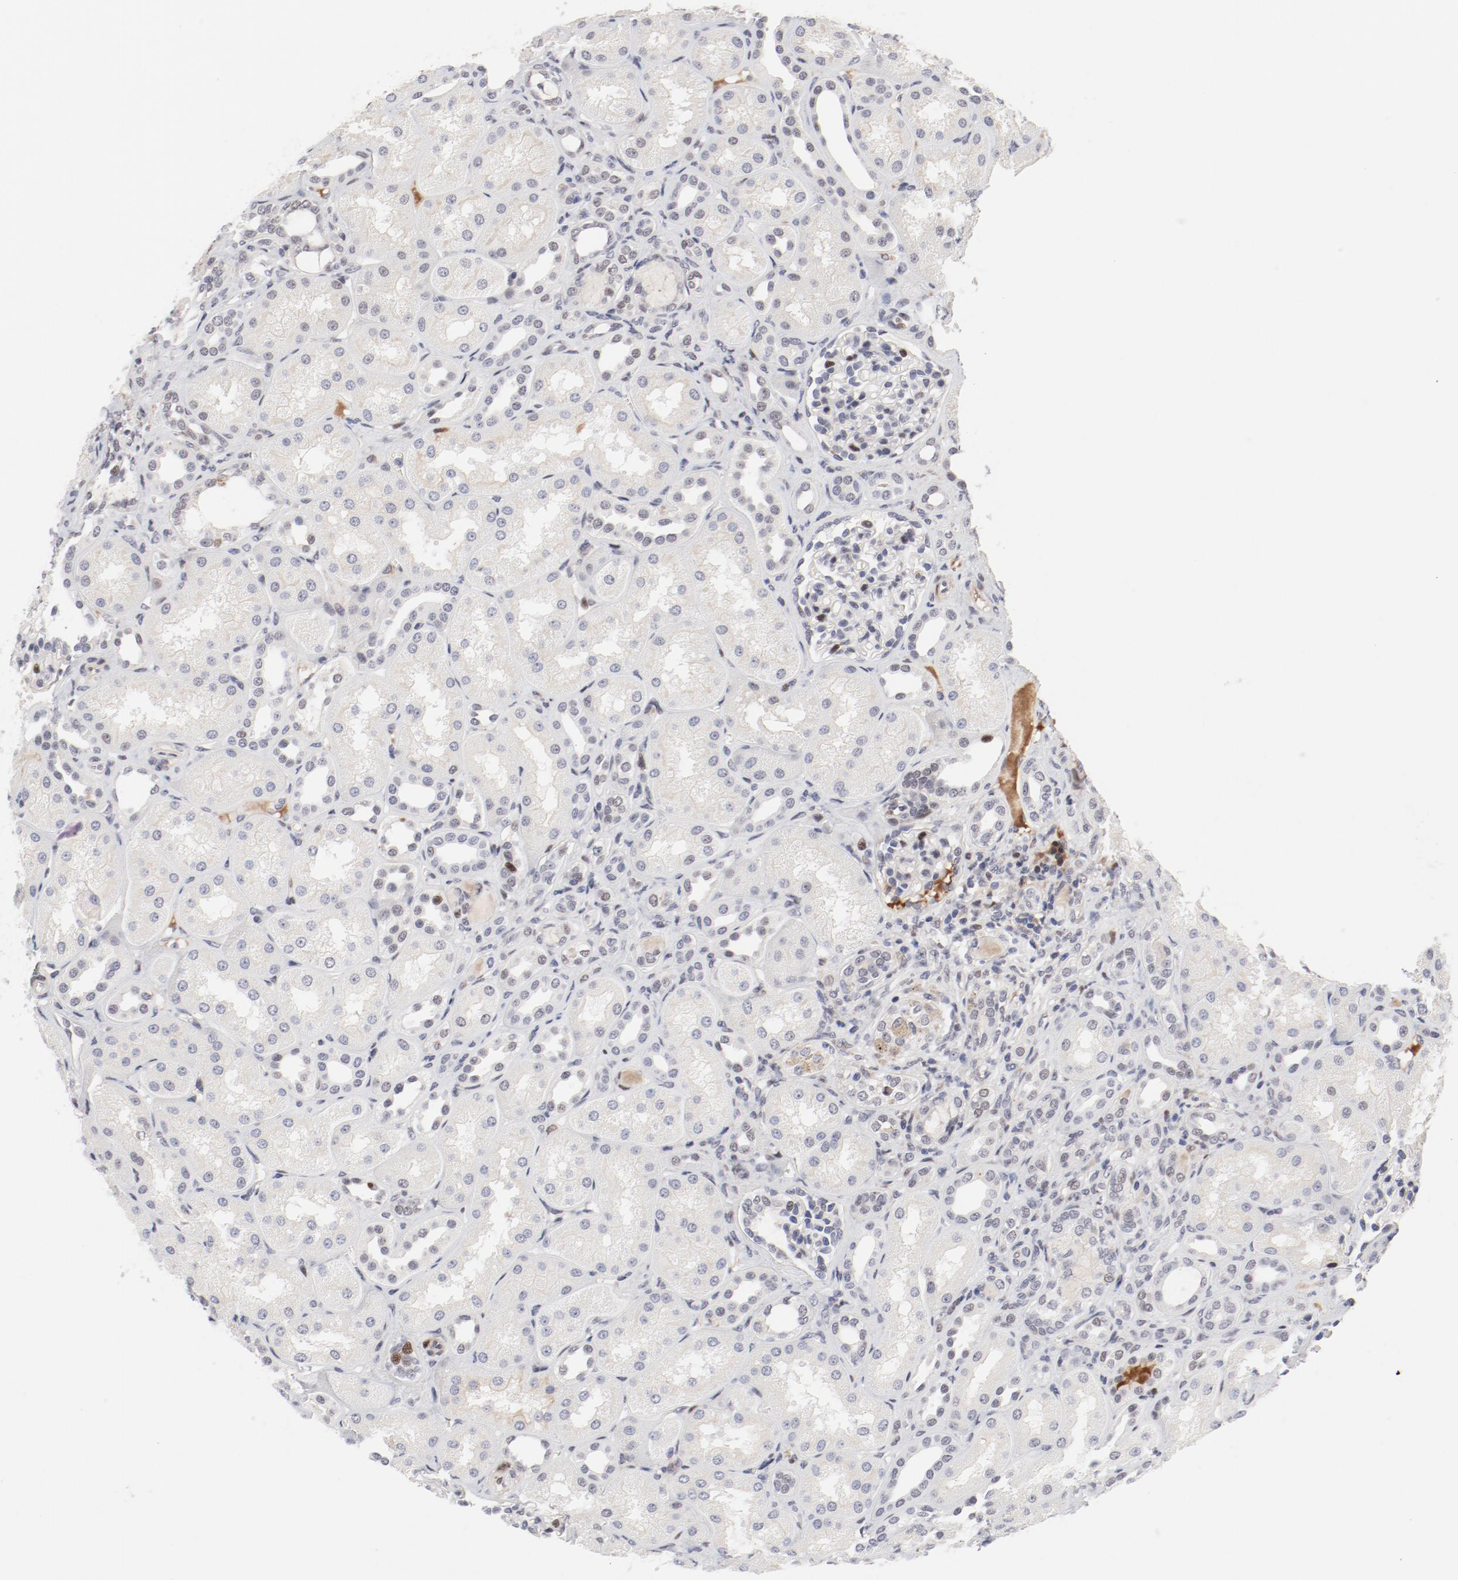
{"staining": {"intensity": "negative", "quantity": "none", "location": "none"}, "tissue": "kidney", "cell_type": "Cells in glomeruli", "image_type": "normal", "snomed": [{"axis": "morphology", "description": "Normal tissue, NOS"}, {"axis": "topography", "description": "Kidney"}], "caption": "Cells in glomeruli are negative for protein expression in benign human kidney. Nuclei are stained in blue.", "gene": "FSCB", "patient": {"sex": "male", "age": 7}}